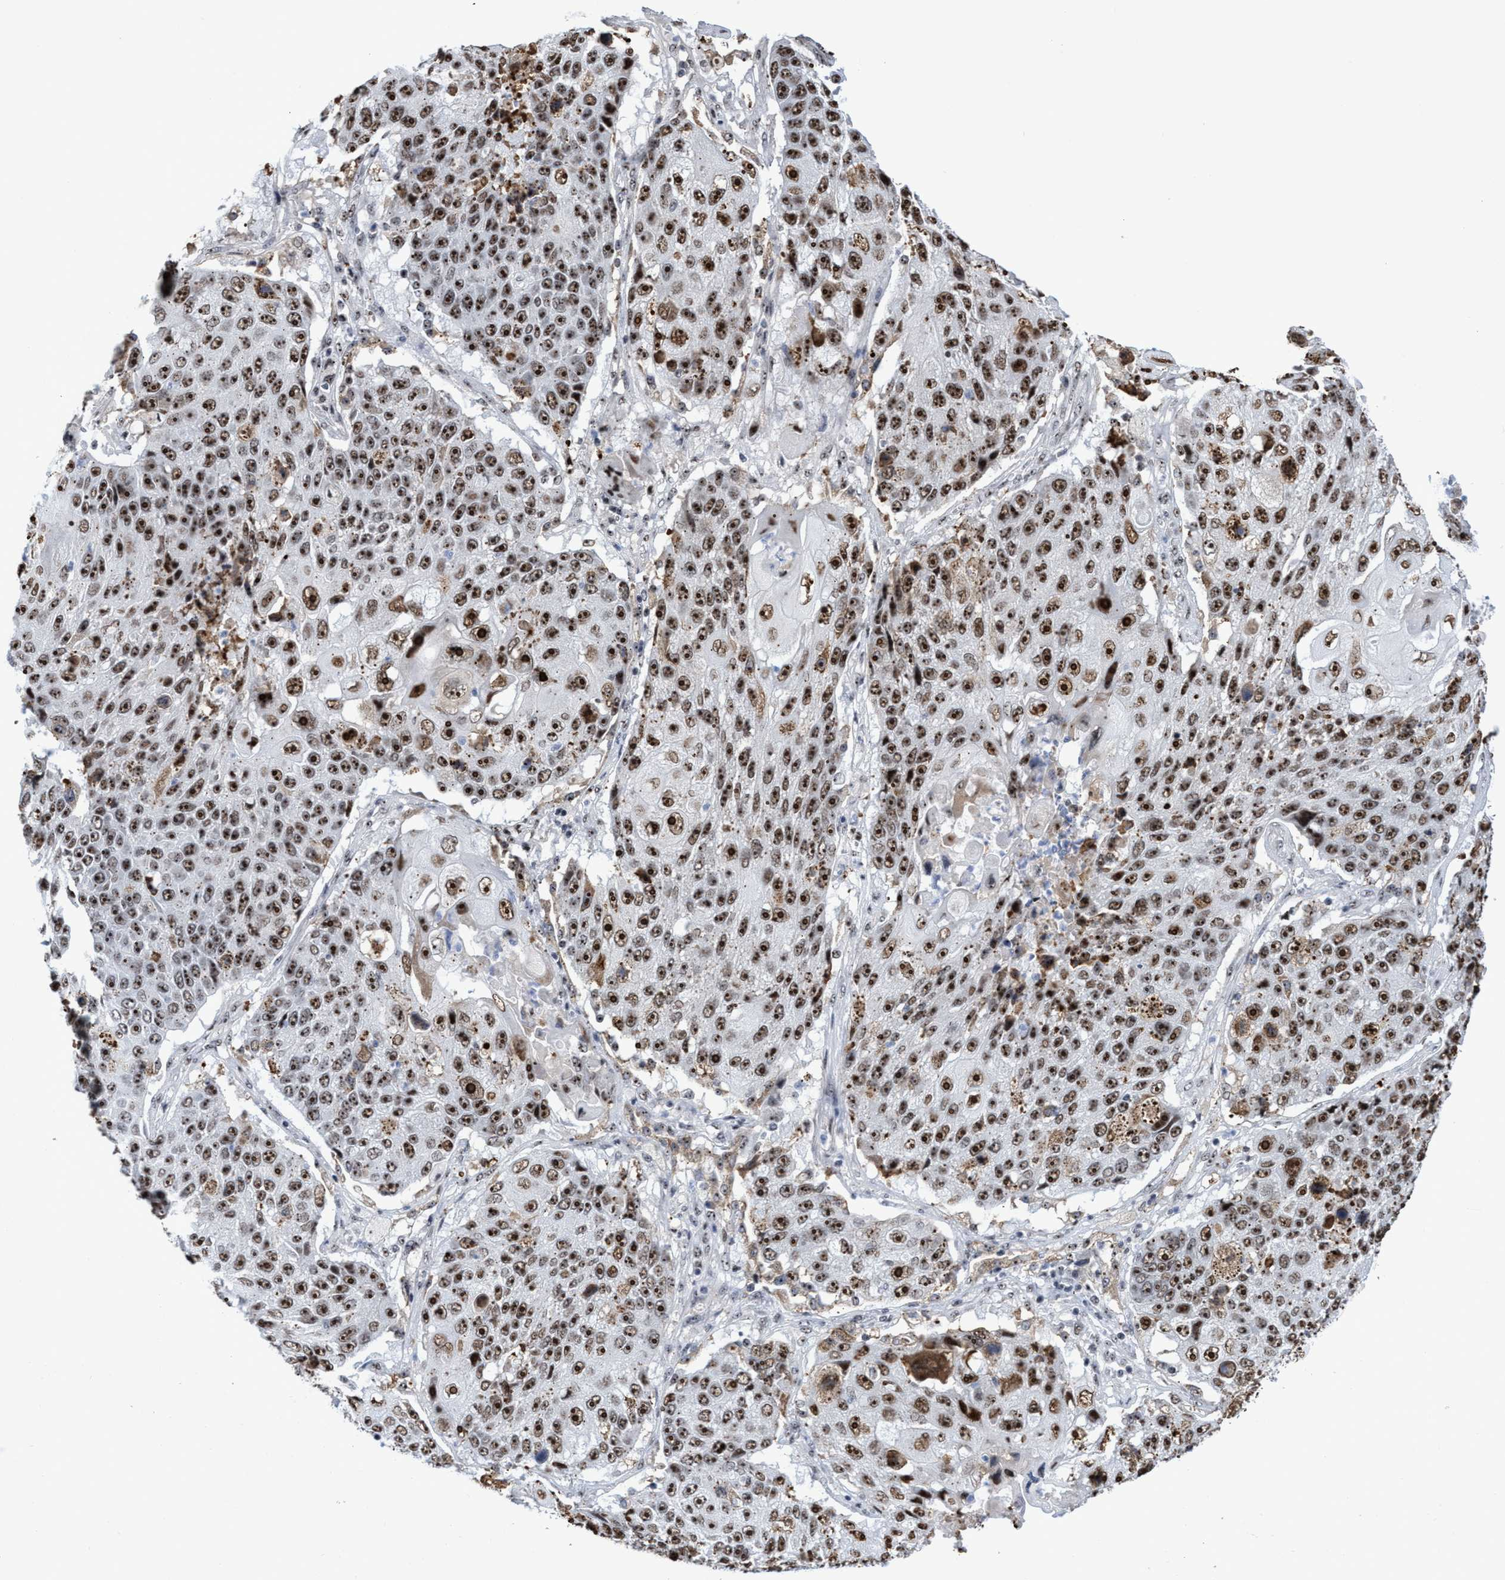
{"staining": {"intensity": "strong", "quantity": ">75%", "location": "nuclear"}, "tissue": "lung cancer", "cell_type": "Tumor cells", "image_type": "cancer", "snomed": [{"axis": "morphology", "description": "Squamous cell carcinoma, NOS"}, {"axis": "topography", "description": "Lung"}], "caption": "Immunohistochemical staining of lung cancer (squamous cell carcinoma) demonstrates high levels of strong nuclear positivity in approximately >75% of tumor cells.", "gene": "EFCAB10", "patient": {"sex": "male", "age": 61}}